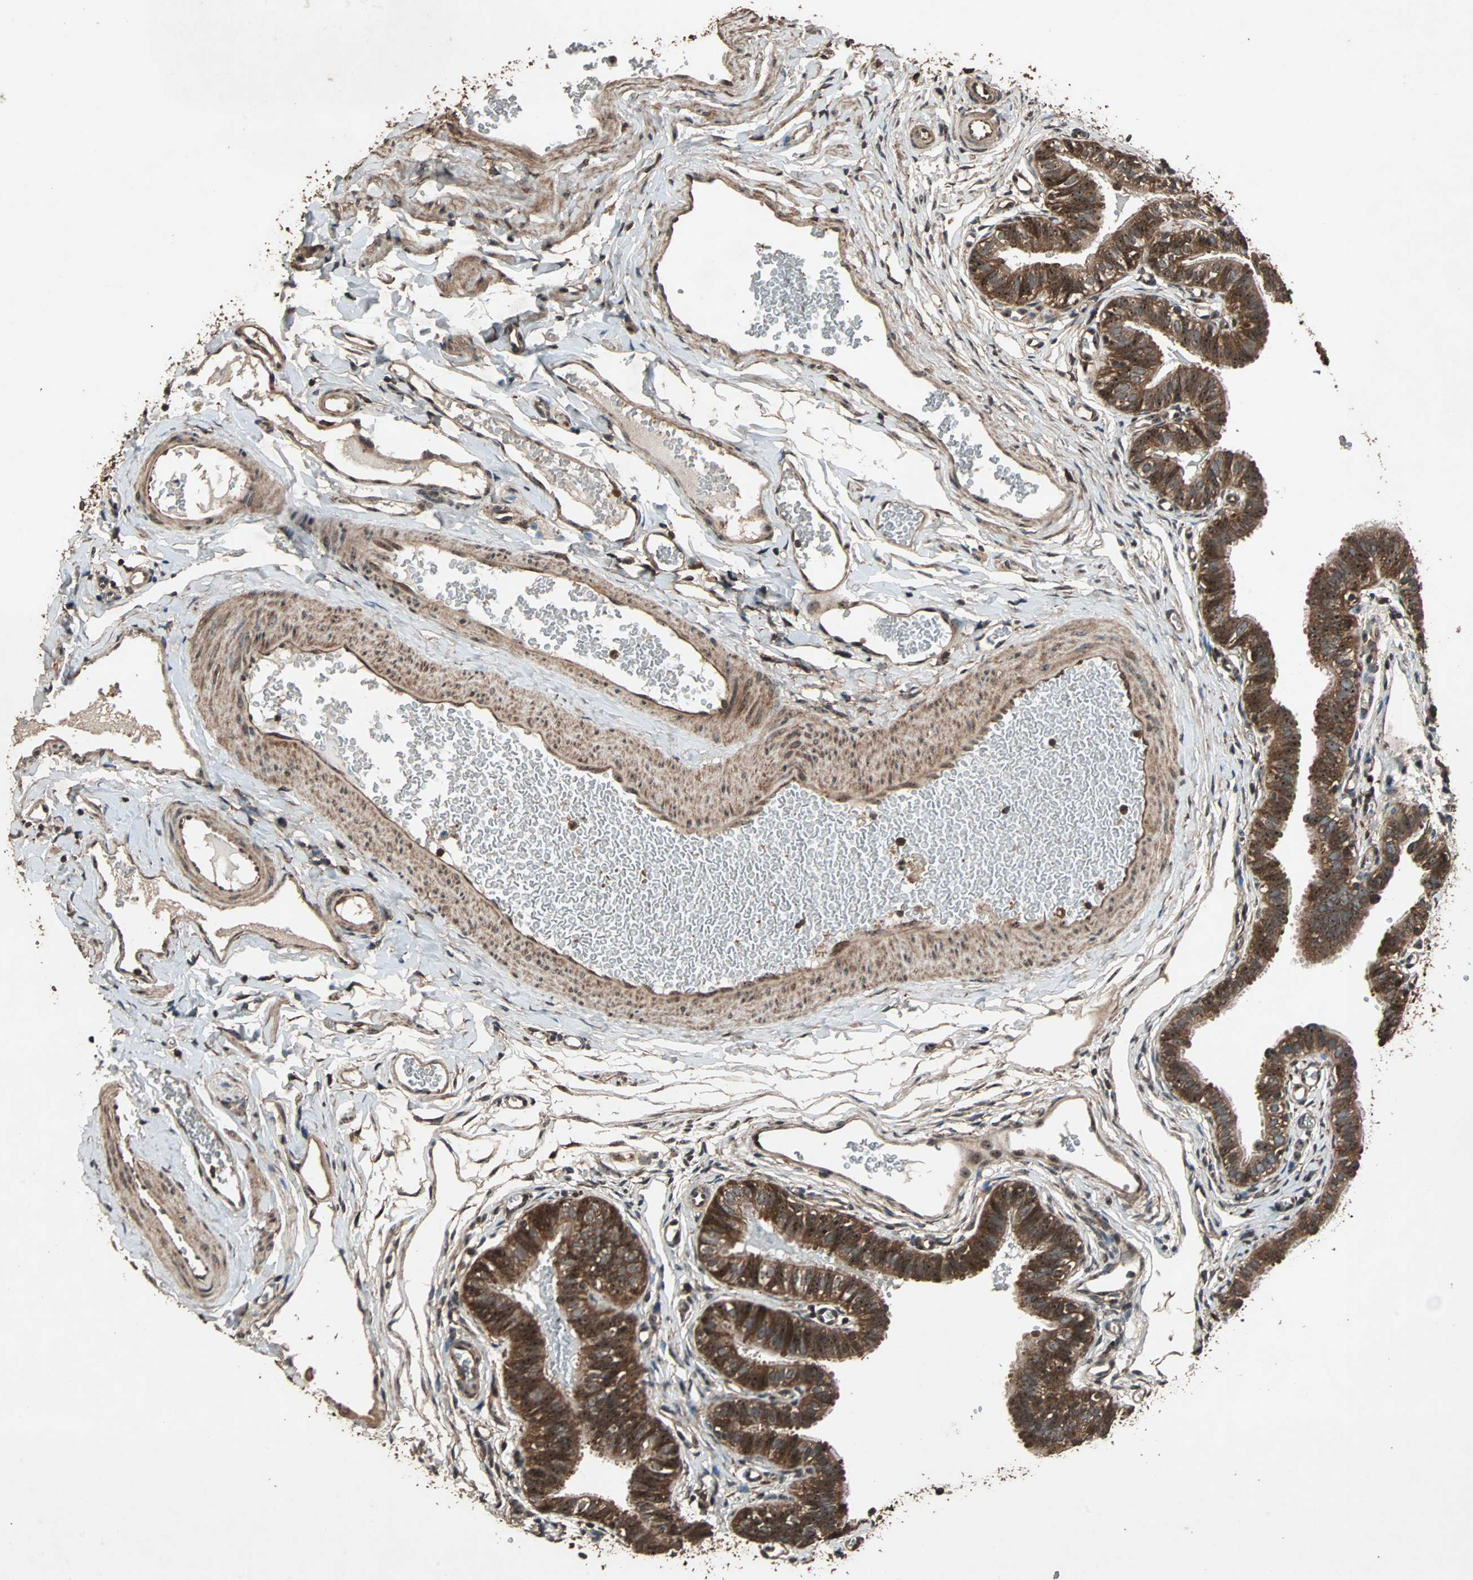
{"staining": {"intensity": "strong", "quantity": ">75%", "location": "cytoplasmic/membranous"}, "tissue": "fallopian tube", "cell_type": "Glandular cells", "image_type": "normal", "snomed": [{"axis": "morphology", "description": "Normal tissue, NOS"}, {"axis": "topography", "description": "Fallopian tube"}, {"axis": "topography", "description": "Placenta"}], "caption": "The image displays immunohistochemical staining of normal fallopian tube. There is strong cytoplasmic/membranous staining is present in about >75% of glandular cells. (DAB (3,3'-diaminobenzidine) IHC with brightfield microscopy, high magnification).", "gene": "LAMTOR5", "patient": {"sex": "female", "age": 34}}